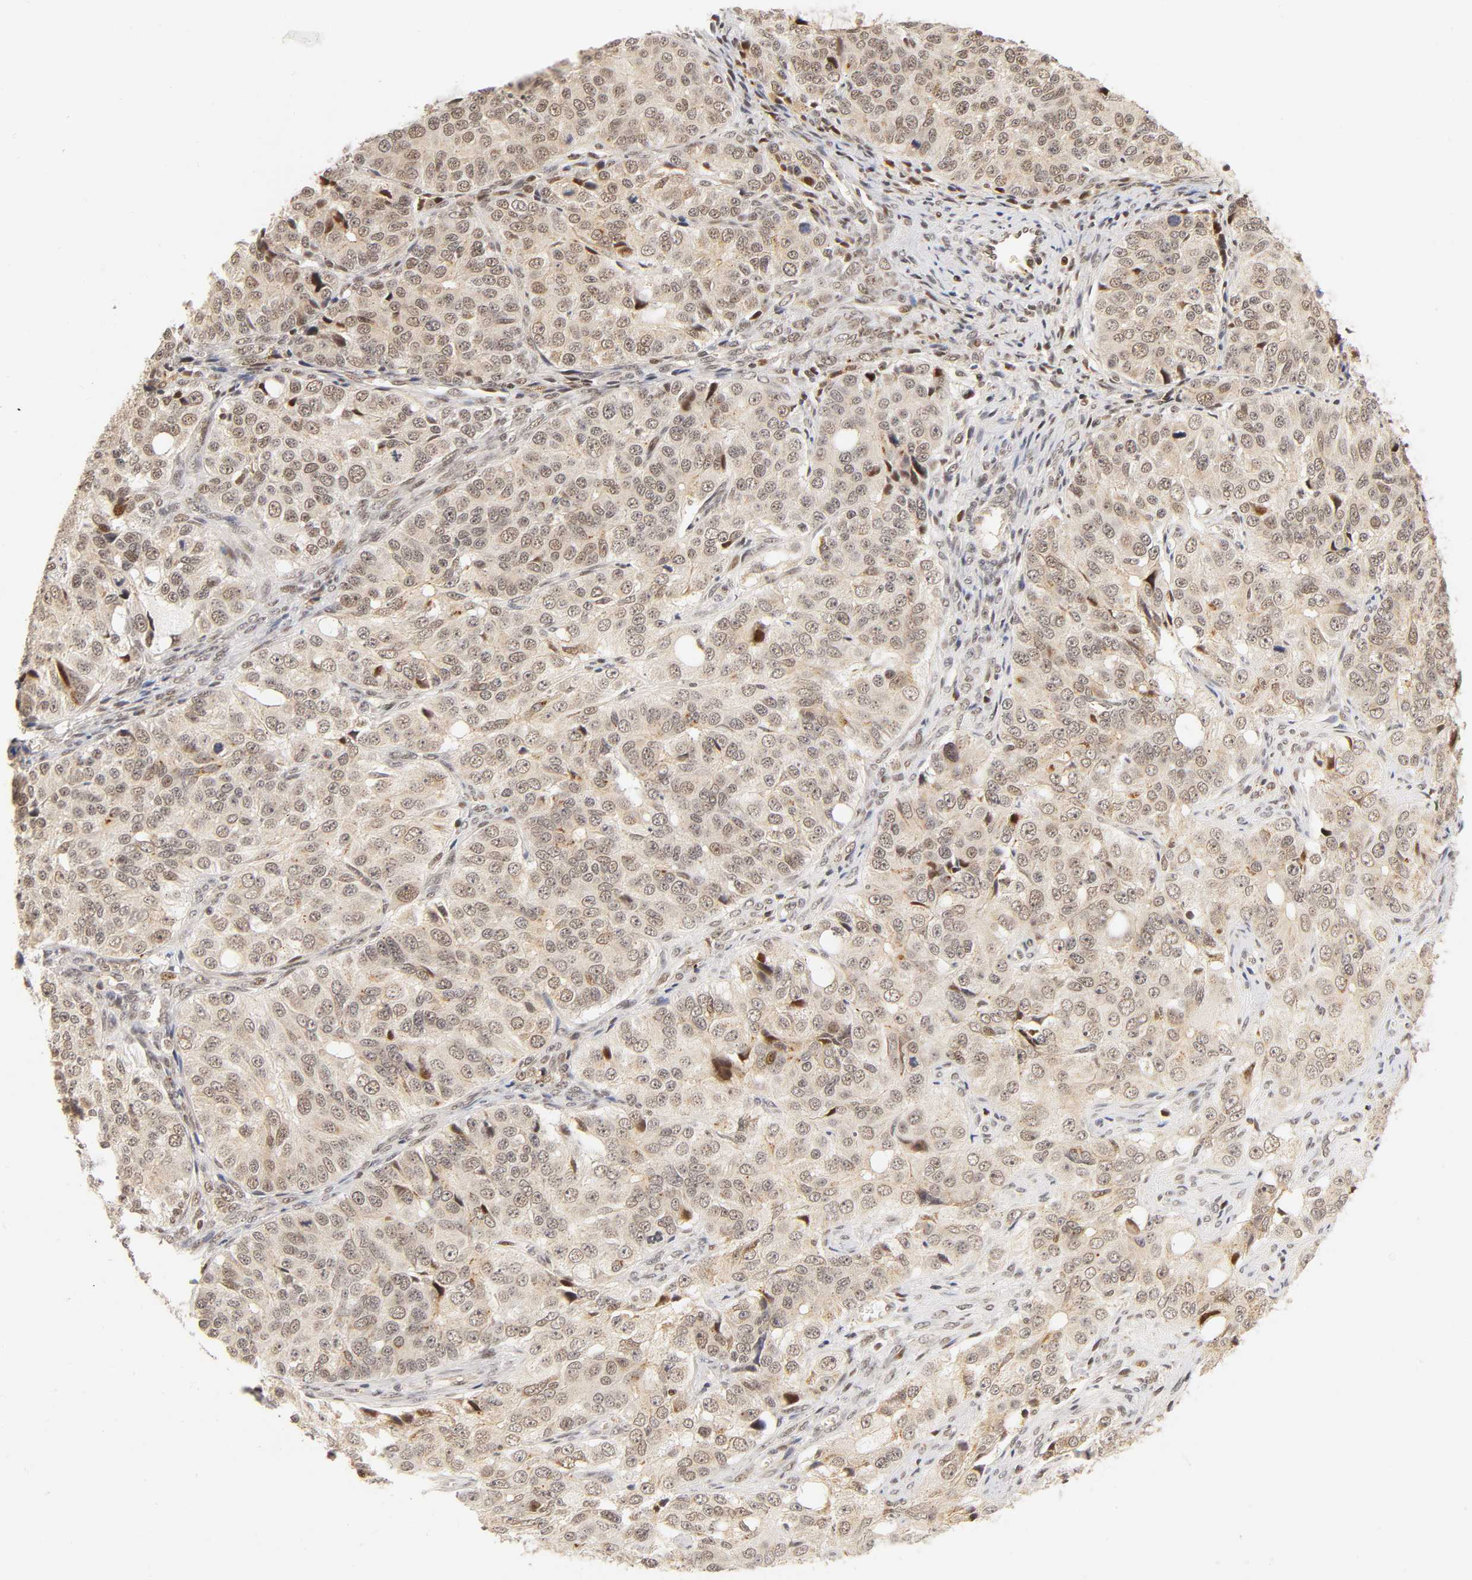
{"staining": {"intensity": "weak", "quantity": "25%-75%", "location": "cytoplasmic/membranous,nuclear"}, "tissue": "ovarian cancer", "cell_type": "Tumor cells", "image_type": "cancer", "snomed": [{"axis": "morphology", "description": "Carcinoma, endometroid"}, {"axis": "topography", "description": "Ovary"}], "caption": "Immunohistochemical staining of human ovarian endometroid carcinoma exhibits weak cytoplasmic/membranous and nuclear protein expression in about 25%-75% of tumor cells. The staining was performed using DAB to visualize the protein expression in brown, while the nuclei were stained in blue with hematoxylin (Magnification: 20x).", "gene": "TAF10", "patient": {"sex": "female", "age": 51}}